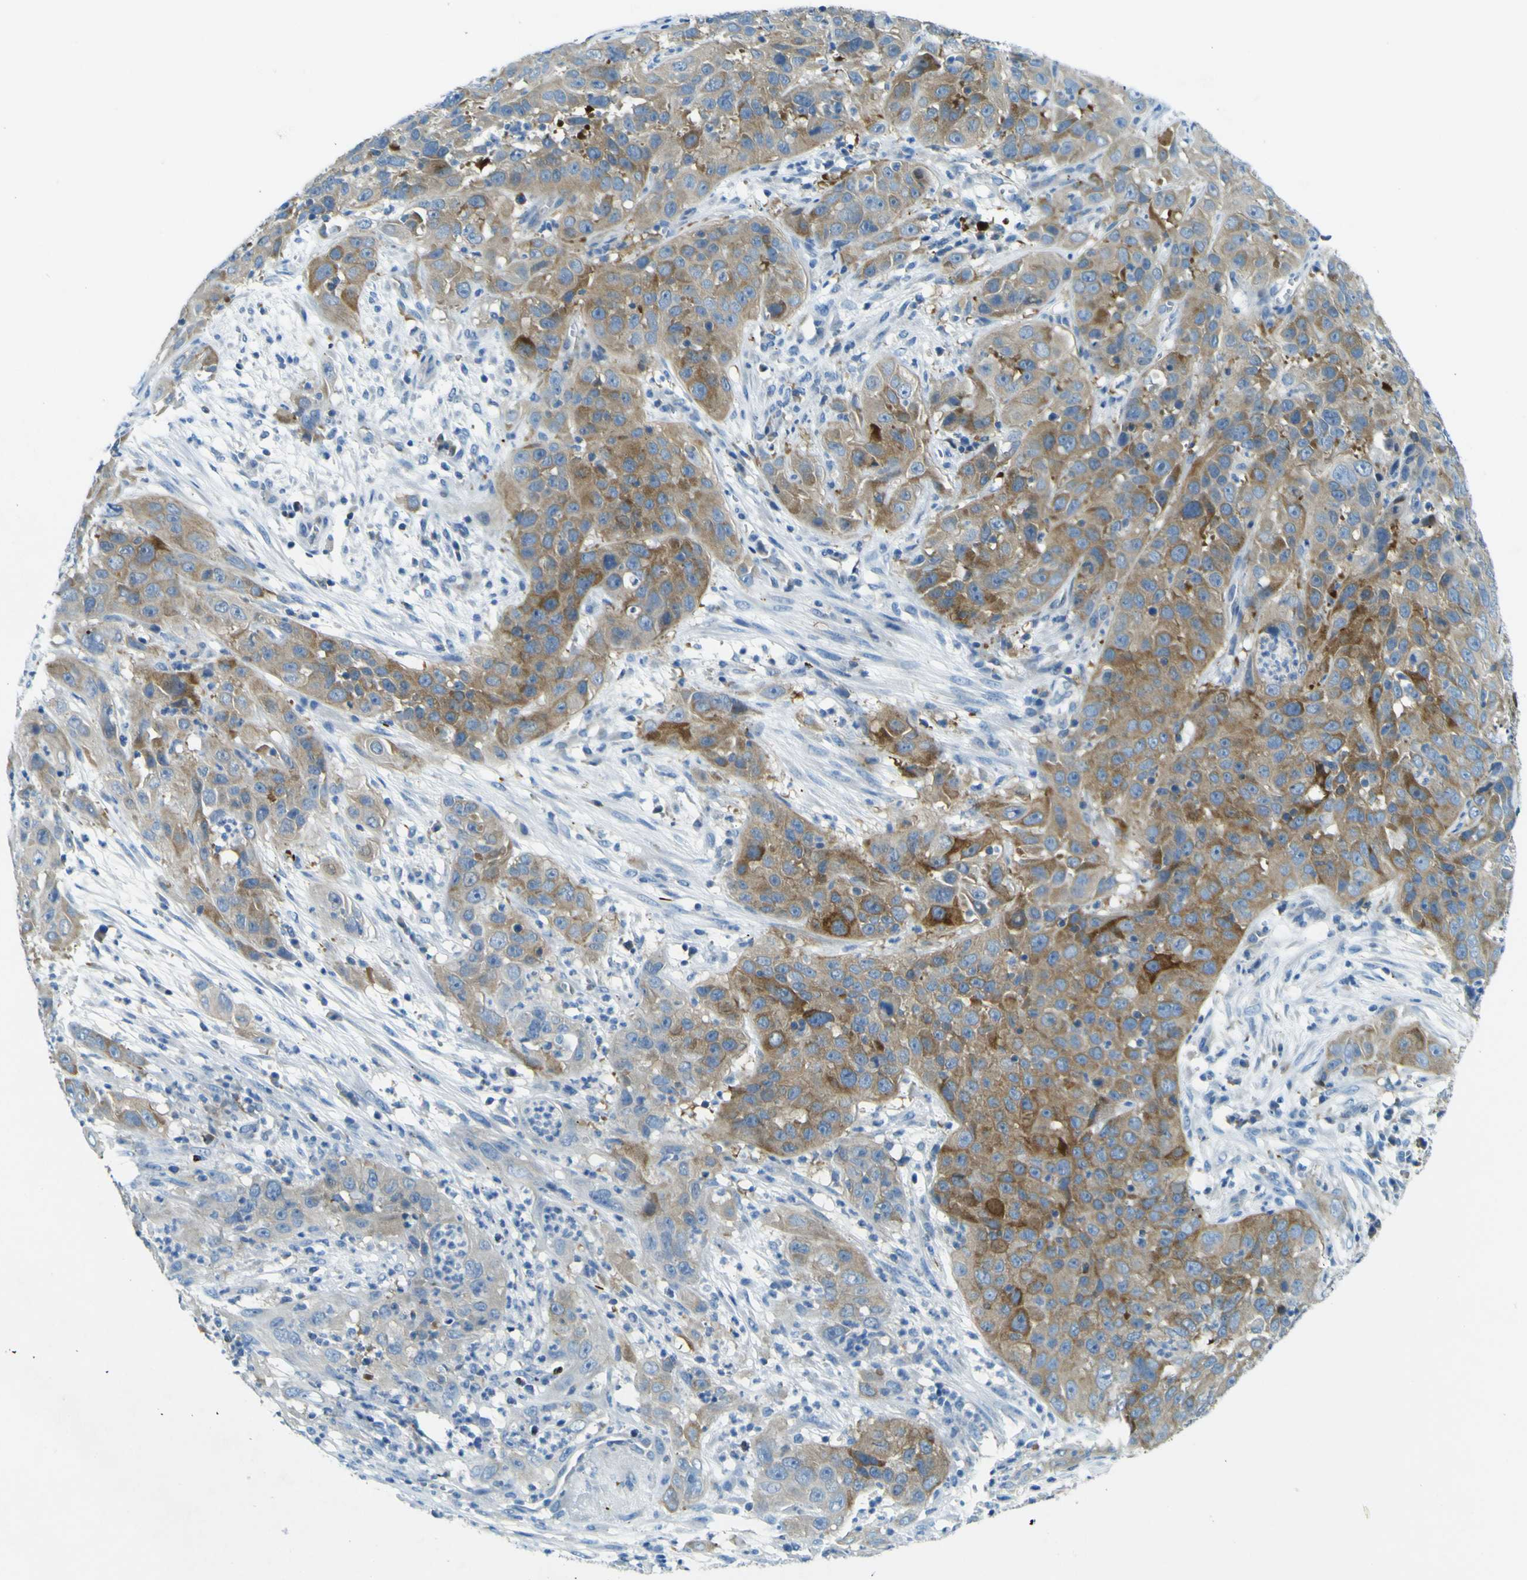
{"staining": {"intensity": "moderate", "quantity": ">75%", "location": "cytoplasmic/membranous"}, "tissue": "cervical cancer", "cell_type": "Tumor cells", "image_type": "cancer", "snomed": [{"axis": "morphology", "description": "Squamous cell carcinoma, NOS"}, {"axis": "topography", "description": "Cervix"}], "caption": "Cervical squamous cell carcinoma stained with a brown dye exhibits moderate cytoplasmic/membranous positive staining in about >75% of tumor cells.", "gene": "SORCS1", "patient": {"sex": "female", "age": 32}}